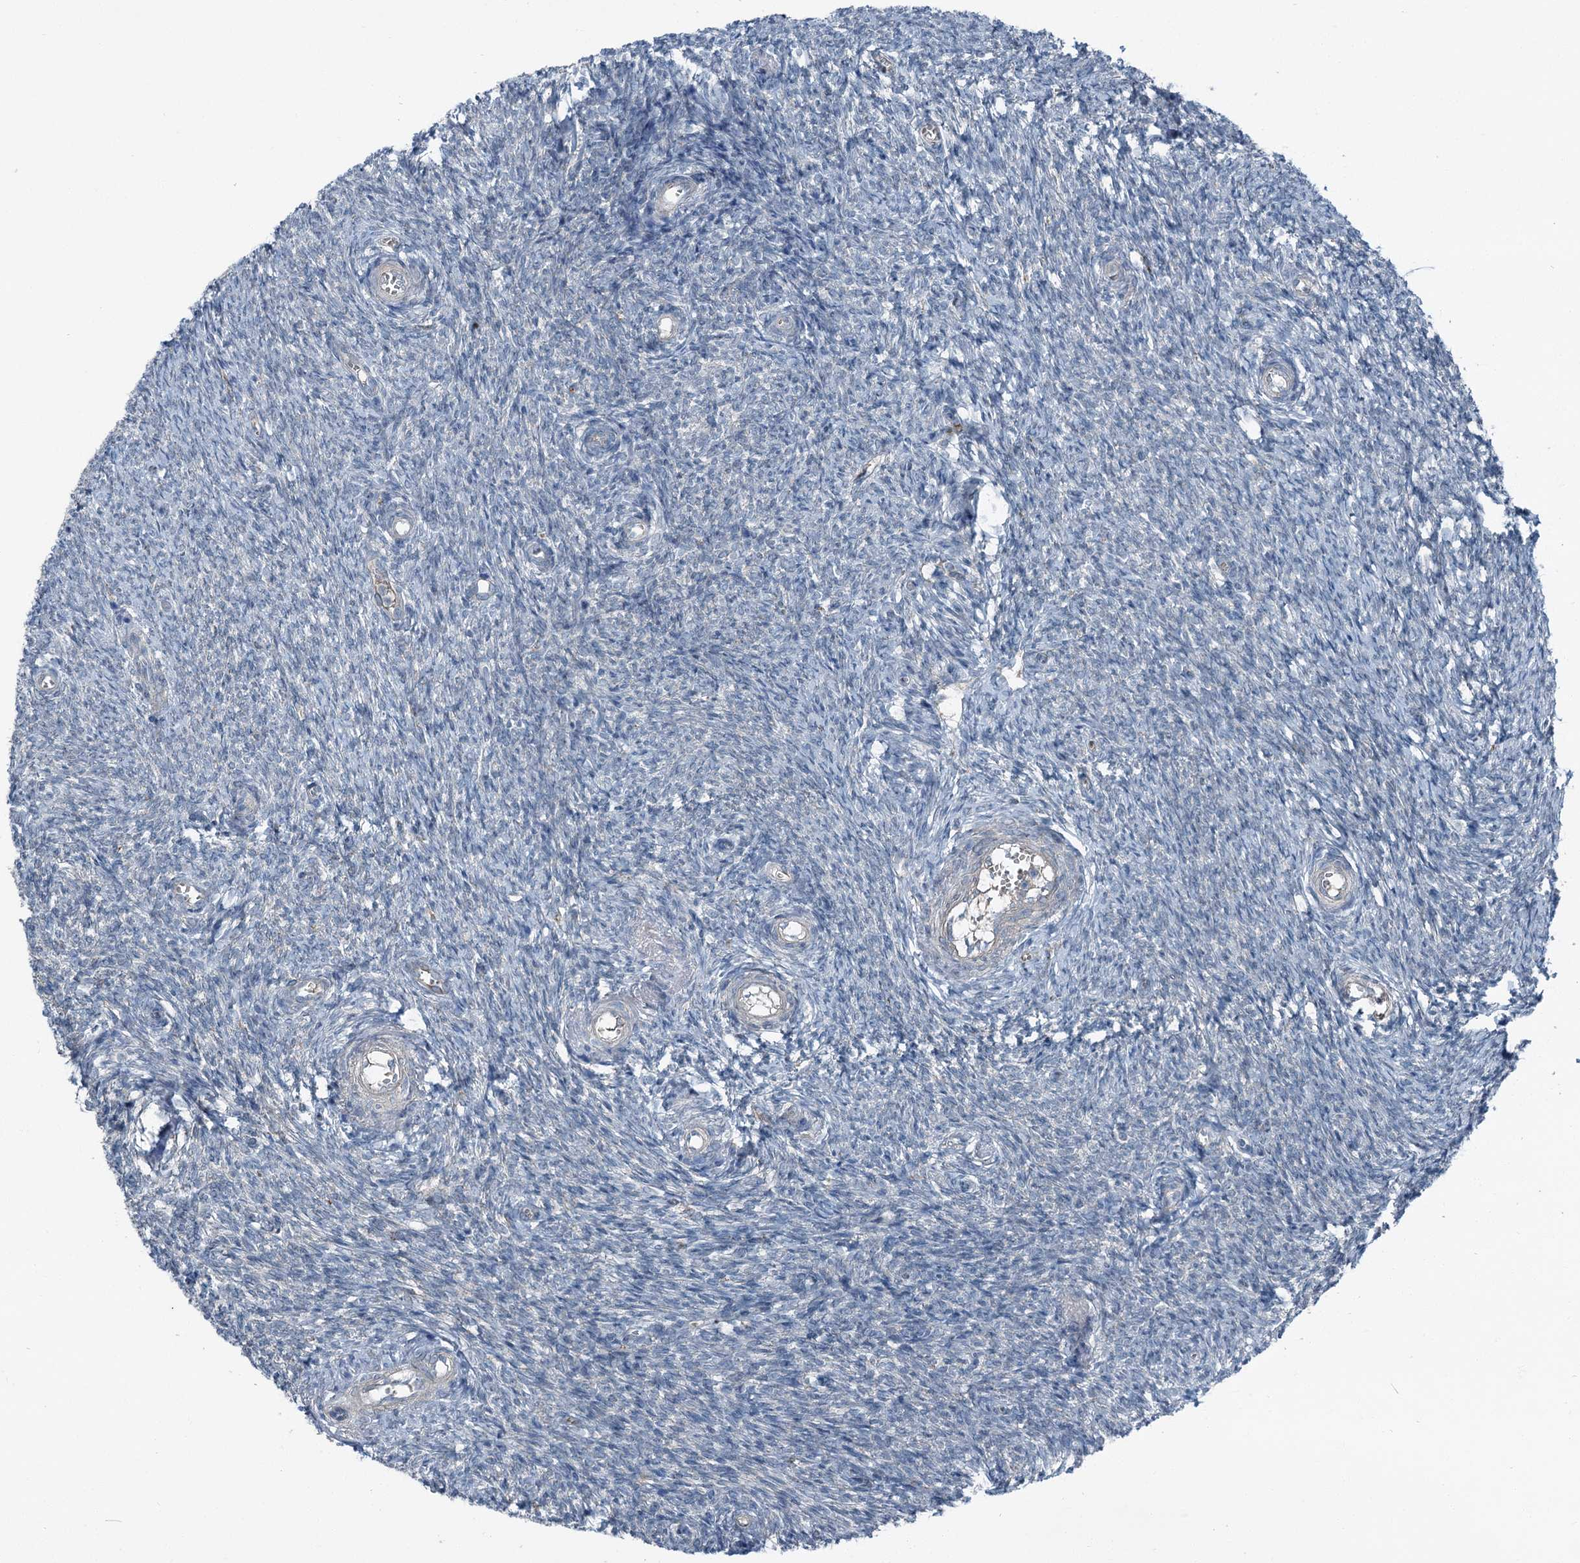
{"staining": {"intensity": "negative", "quantity": "none", "location": "none"}, "tissue": "ovary", "cell_type": "Ovarian stroma cells", "image_type": "normal", "snomed": [{"axis": "morphology", "description": "Normal tissue, NOS"}, {"axis": "topography", "description": "Ovary"}], "caption": "Immunohistochemistry photomicrograph of normal human ovary stained for a protein (brown), which reveals no expression in ovarian stroma cells.", "gene": "AXL", "patient": {"sex": "female", "age": 44}}